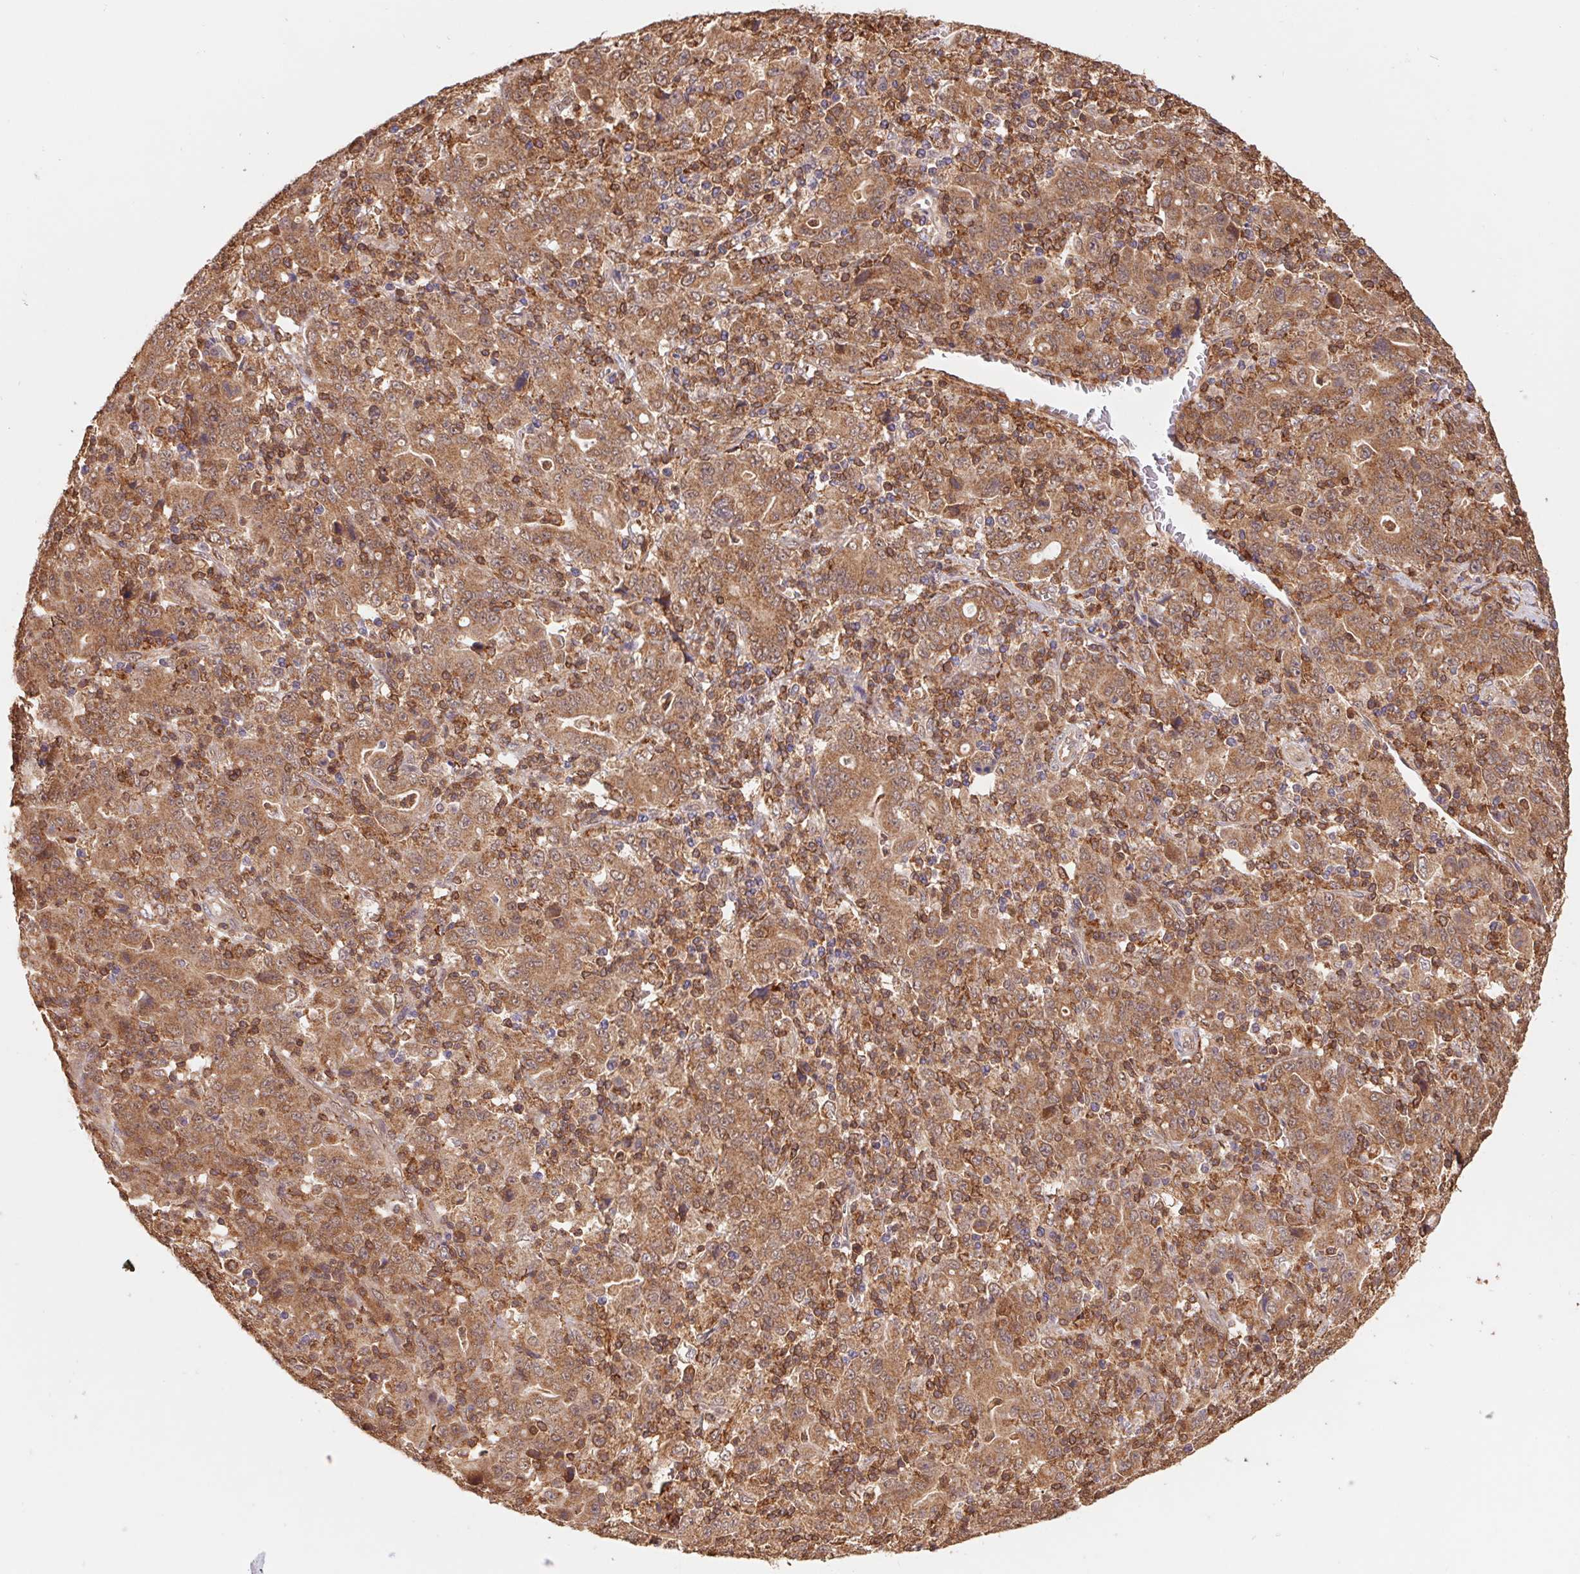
{"staining": {"intensity": "moderate", "quantity": ">75%", "location": "cytoplasmic/membranous"}, "tissue": "stomach cancer", "cell_type": "Tumor cells", "image_type": "cancer", "snomed": [{"axis": "morphology", "description": "Adenocarcinoma, NOS"}, {"axis": "topography", "description": "Stomach, upper"}], "caption": "Adenocarcinoma (stomach) stained with immunohistochemistry (IHC) exhibits moderate cytoplasmic/membranous staining in about >75% of tumor cells.", "gene": "URM1", "patient": {"sex": "male", "age": 69}}